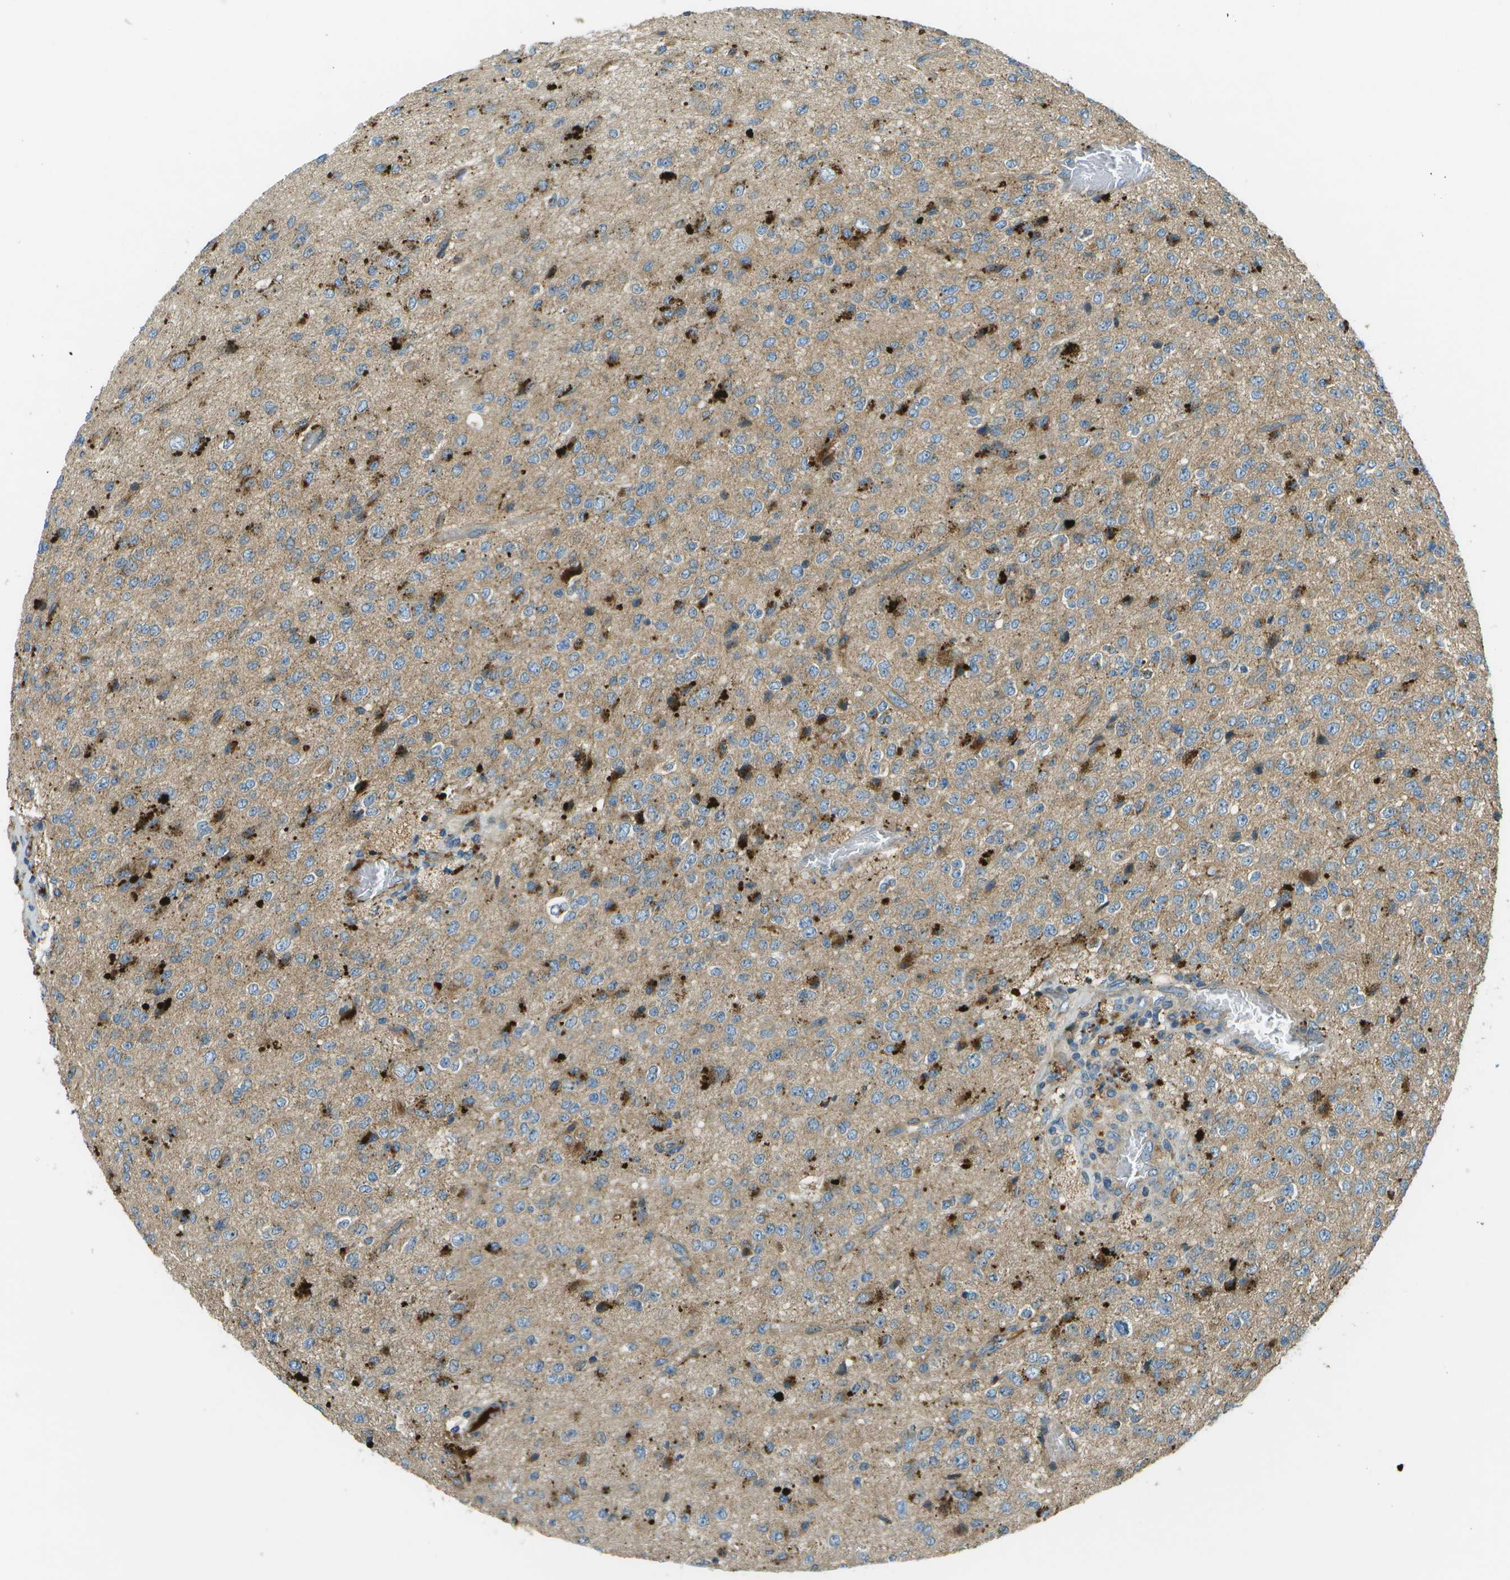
{"staining": {"intensity": "moderate", "quantity": "25%-75%", "location": "cytoplasmic/membranous"}, "tissue": "glioma", "cell_type": "Tumor cells", "image_type": "cancer", "snomed": [{"axis": "morphology", "description": "Glioma, malignant, High grade"}, {"axis": "topography", "description": "pancreas cauda"}], "caption": "This image shows immunohistochemistry staining of human high-grade glioma (malignant), with medium moderate cytoplasmic/membranous positivity in about 25%-75% of tumor cells.", "gene": "PXYLP1", "patient": {"sex": "male", "age": 60}}